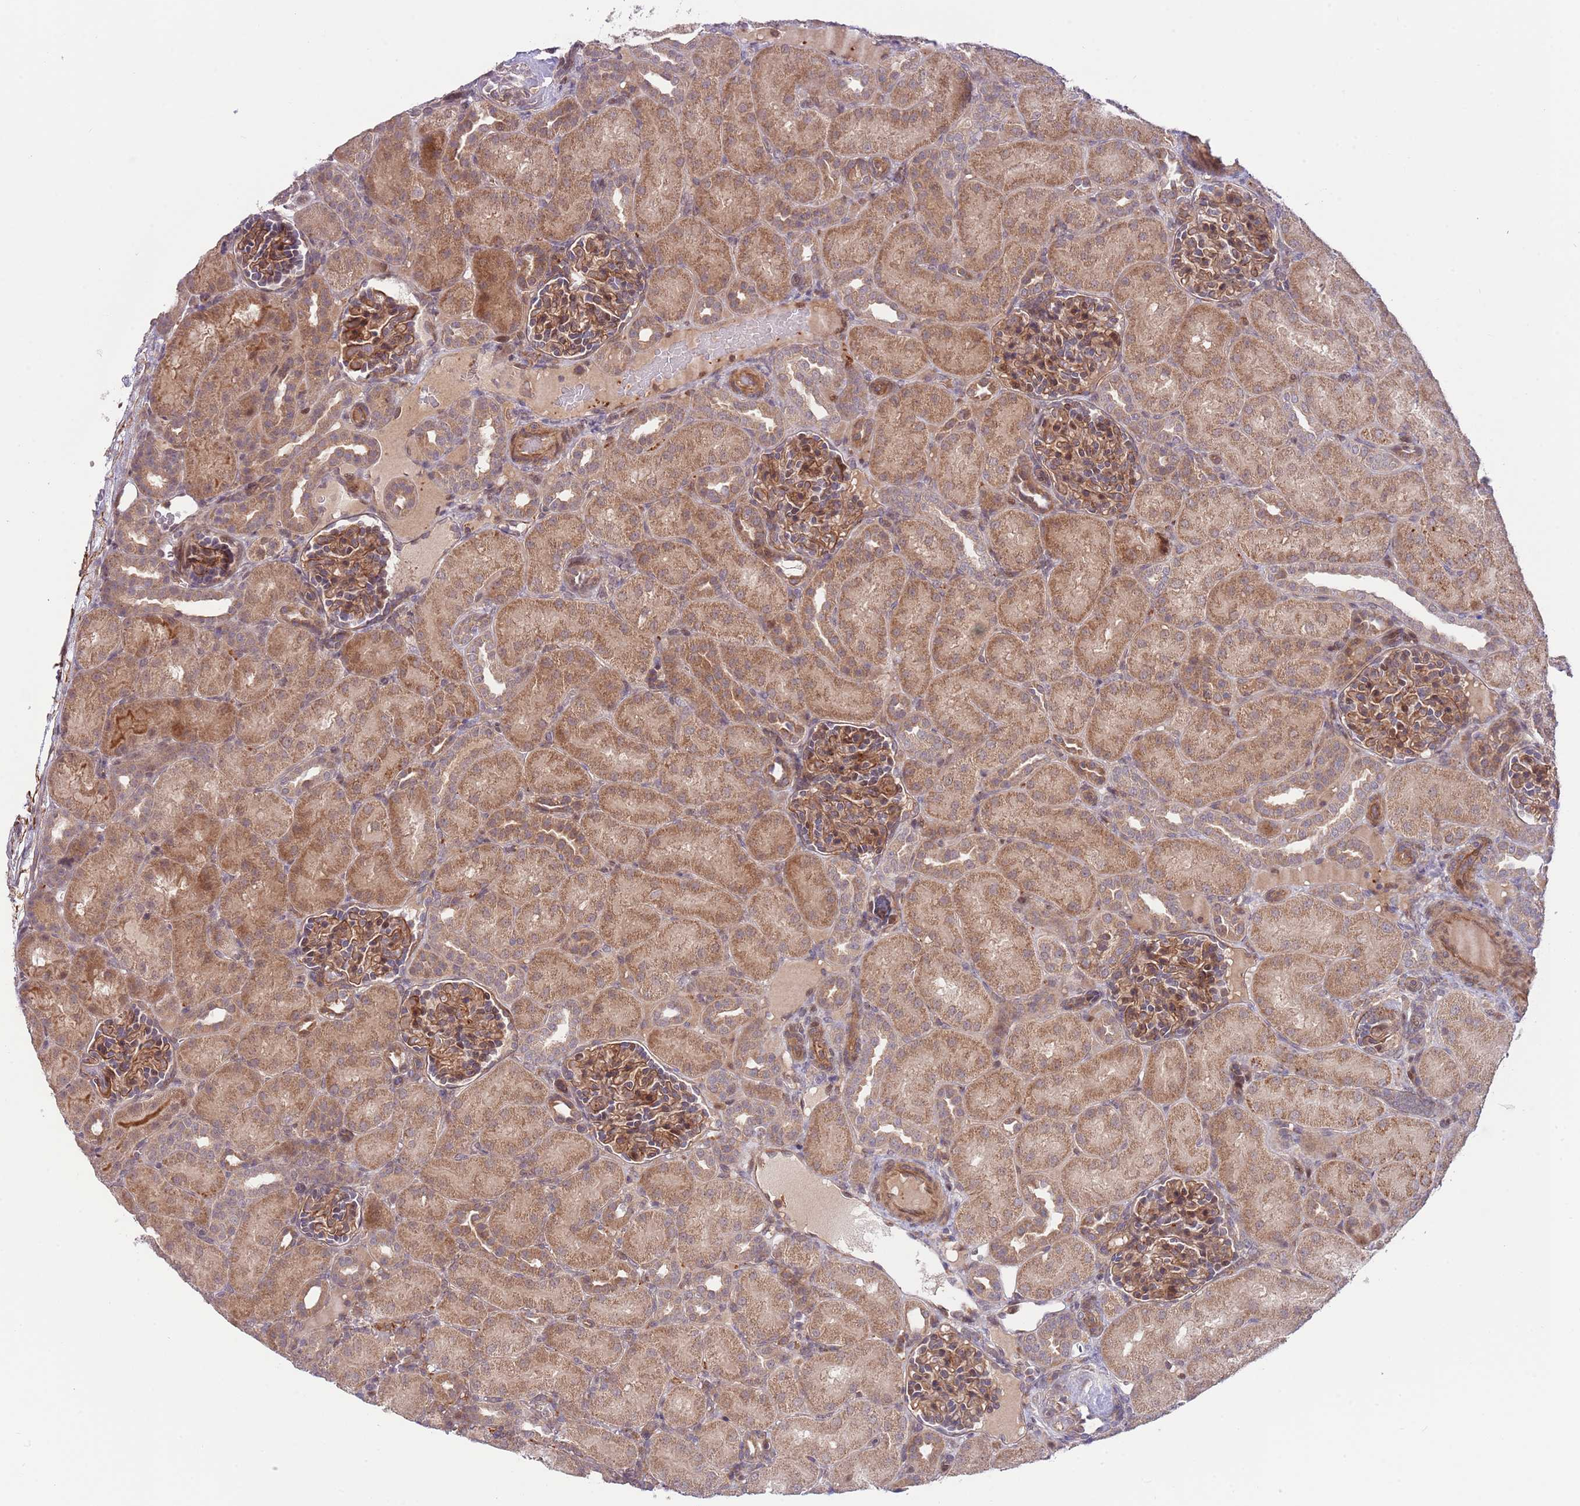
{"staining": {"intensity": "moderate", "quantity": "25%-75%", "location": "cytoplasmic/membranous"}, "tissue": "kidney", "cell_type": "Cells in glomeruli", "image_type": "normal", "snomed": [{"axis": "morphology", "description": "Normal tissue, NOS"}, {"axis": "topography", "description": "Kidney"}], "caption": "IHC staining of normal kidney, which shows medium levels of moderate cytoplasmic/membranous positivity in about 25%-75% of cells in glomeruli indicating moderate cytoplasmic/membranous protein staining. The staining was performed using DAB (3,3'-diaminobenzidine) (brown) for protein detection and nuclei were counterstained in hematoxylin (blue).", "gene": "PRR16", "patient": {"sex": "male", "age": 1}}